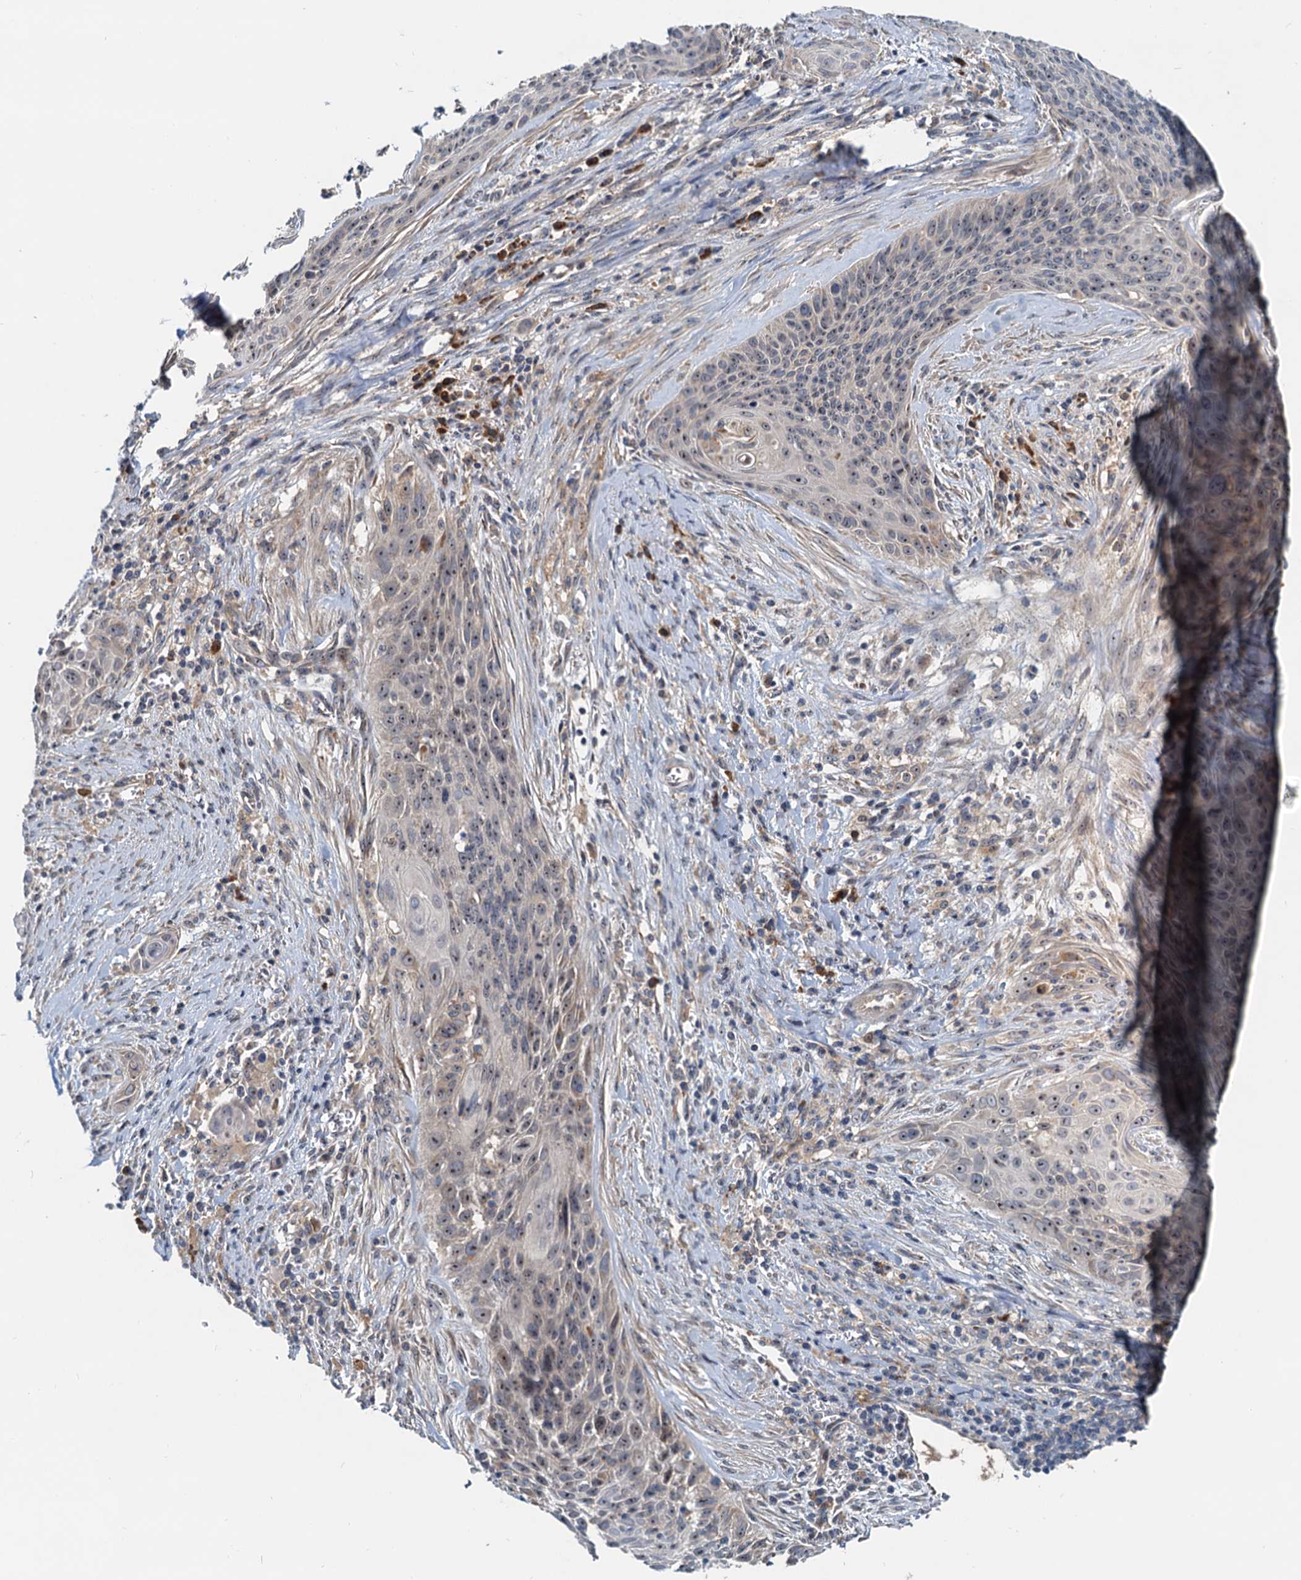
{"staining": {"intensity": "weak", "quantity": "25%-75%", "location": "nuclear"}, "tissue": "cervical cancer", "cell_type": "Tumor cells", "image_type": "cancer", "snomed": [{"axis": "morphology", "description": "Squamous cell carcinoma, NOS"}, {"axis": "topography", "description": "Cervix"}], "caption": "Immunohistochemistry photomicrograph of cervical squamous cell carcinoma stained for a protein (brown), which shows low levels of weak nuclear positivity in approximately 25%-75% of tumor cells.", "gene": "RGS7BP", "patient": {"sex": "female", "age": 55}}